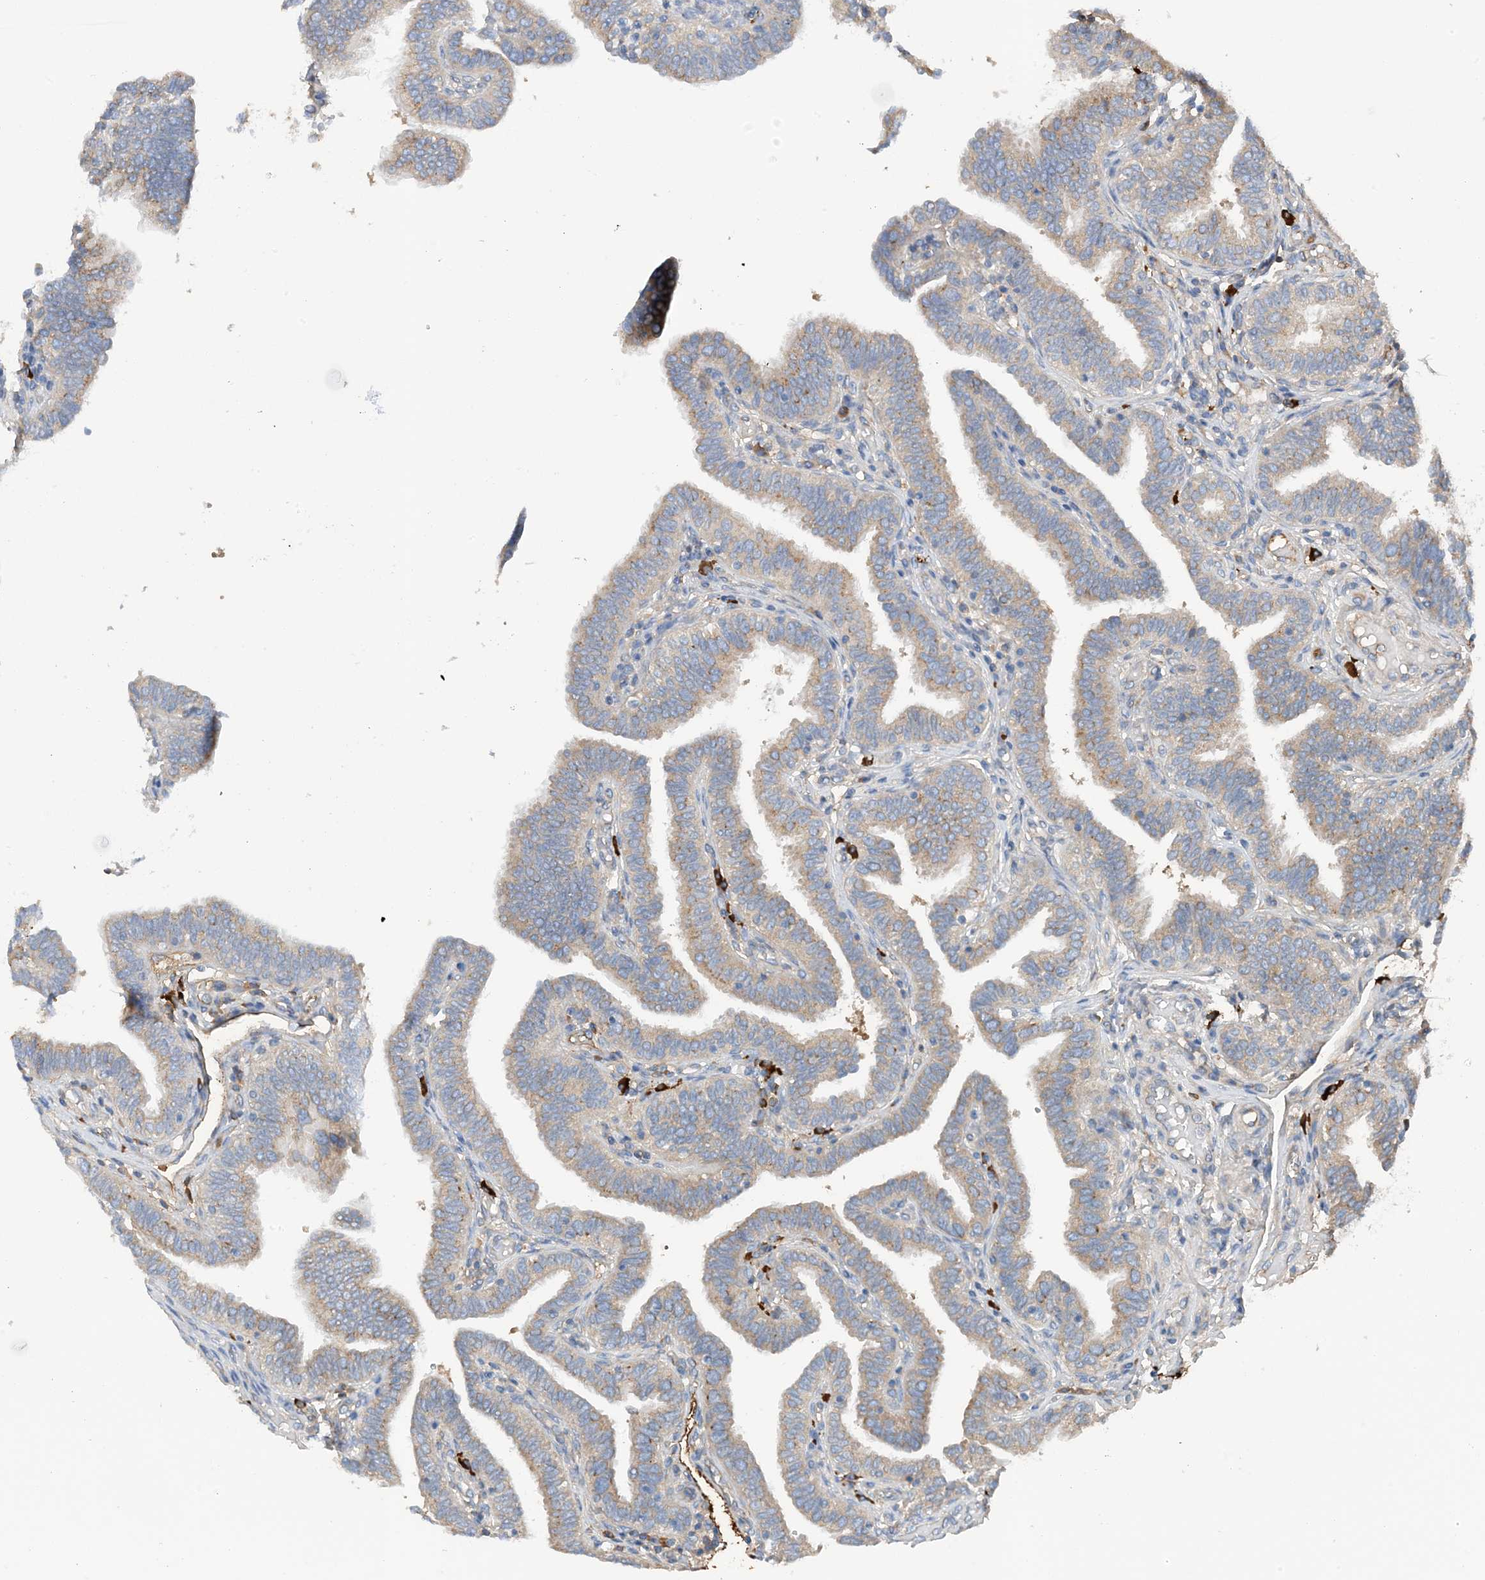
{"staining": {"intensity": "moderate", "quantity": "25%-75%", "location": "cytoplasmic/membranous"}, "tissue": "fallopian tube", "cell_type": "Glandular cells", "image_type": "normal", "snomed": [{"axis": "morphology", "description": "Normal tissue, NOS"}, {"axis": "topography", "description": "Fallopian tube"}], "caption": "A high-resolution histopathology image shows immunohistochemistry (IHC) staining of benign fallopian tube, which reveals moderate cytoplasmic/membranous expression in approximately 25%-75% of glandular cells. The protein is stained brown, and the nuclei are stained in blue (DAB (3,3'-diaminobenzidine) IHC with brightfield microscopy, high magnification).", "gene": "SLC5A11", "patient": {"sex": "female", "age": 39}}